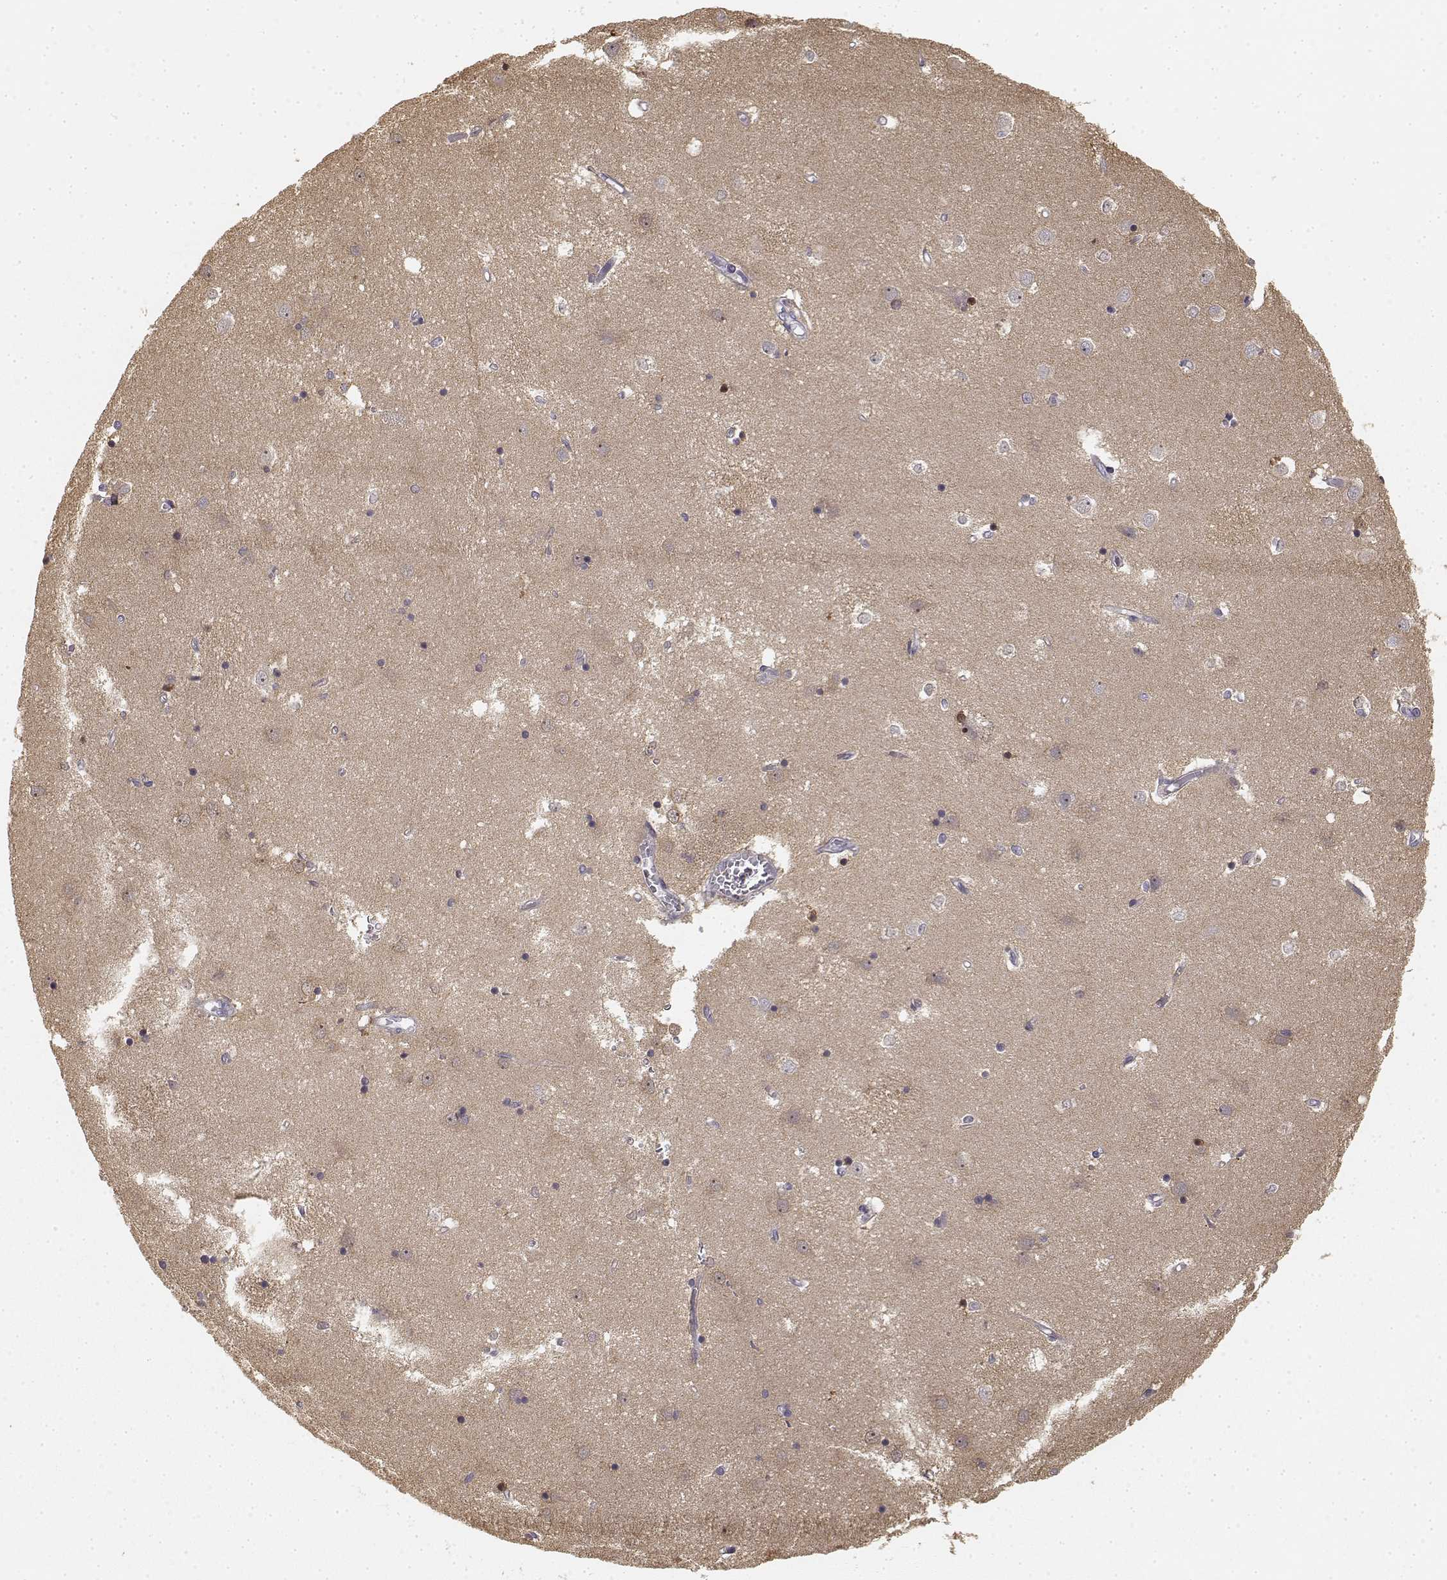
{"staining": {"intensity": "moderate", "quantity": "25%-75%", "location": "cytoplasmic/membranous"}, "tissue": "caudate", "cell_type": "Glial cells", "image_type": "normal", "snomed": [{"axis": "morphology", "description": "Normal tissue, NOS"}, {"axis": "topography", "description": "Lateral ventricle wall"}], "caption": "Immunohistochemistry (IHC) (DAB (3,3'-diaminobenzidine)) staining of benign caudate reveals moderate cytoplasmic/membranous protein expression in approximately 25%-75% of glial cells. The staining was performed using DAB to visualize the protein expression in brown, while the nuclei were stained in blue with hematoxylin (Magnification: 20x).", "gene": "MED12L", "patient": {"sex": "male", "age": 54}}